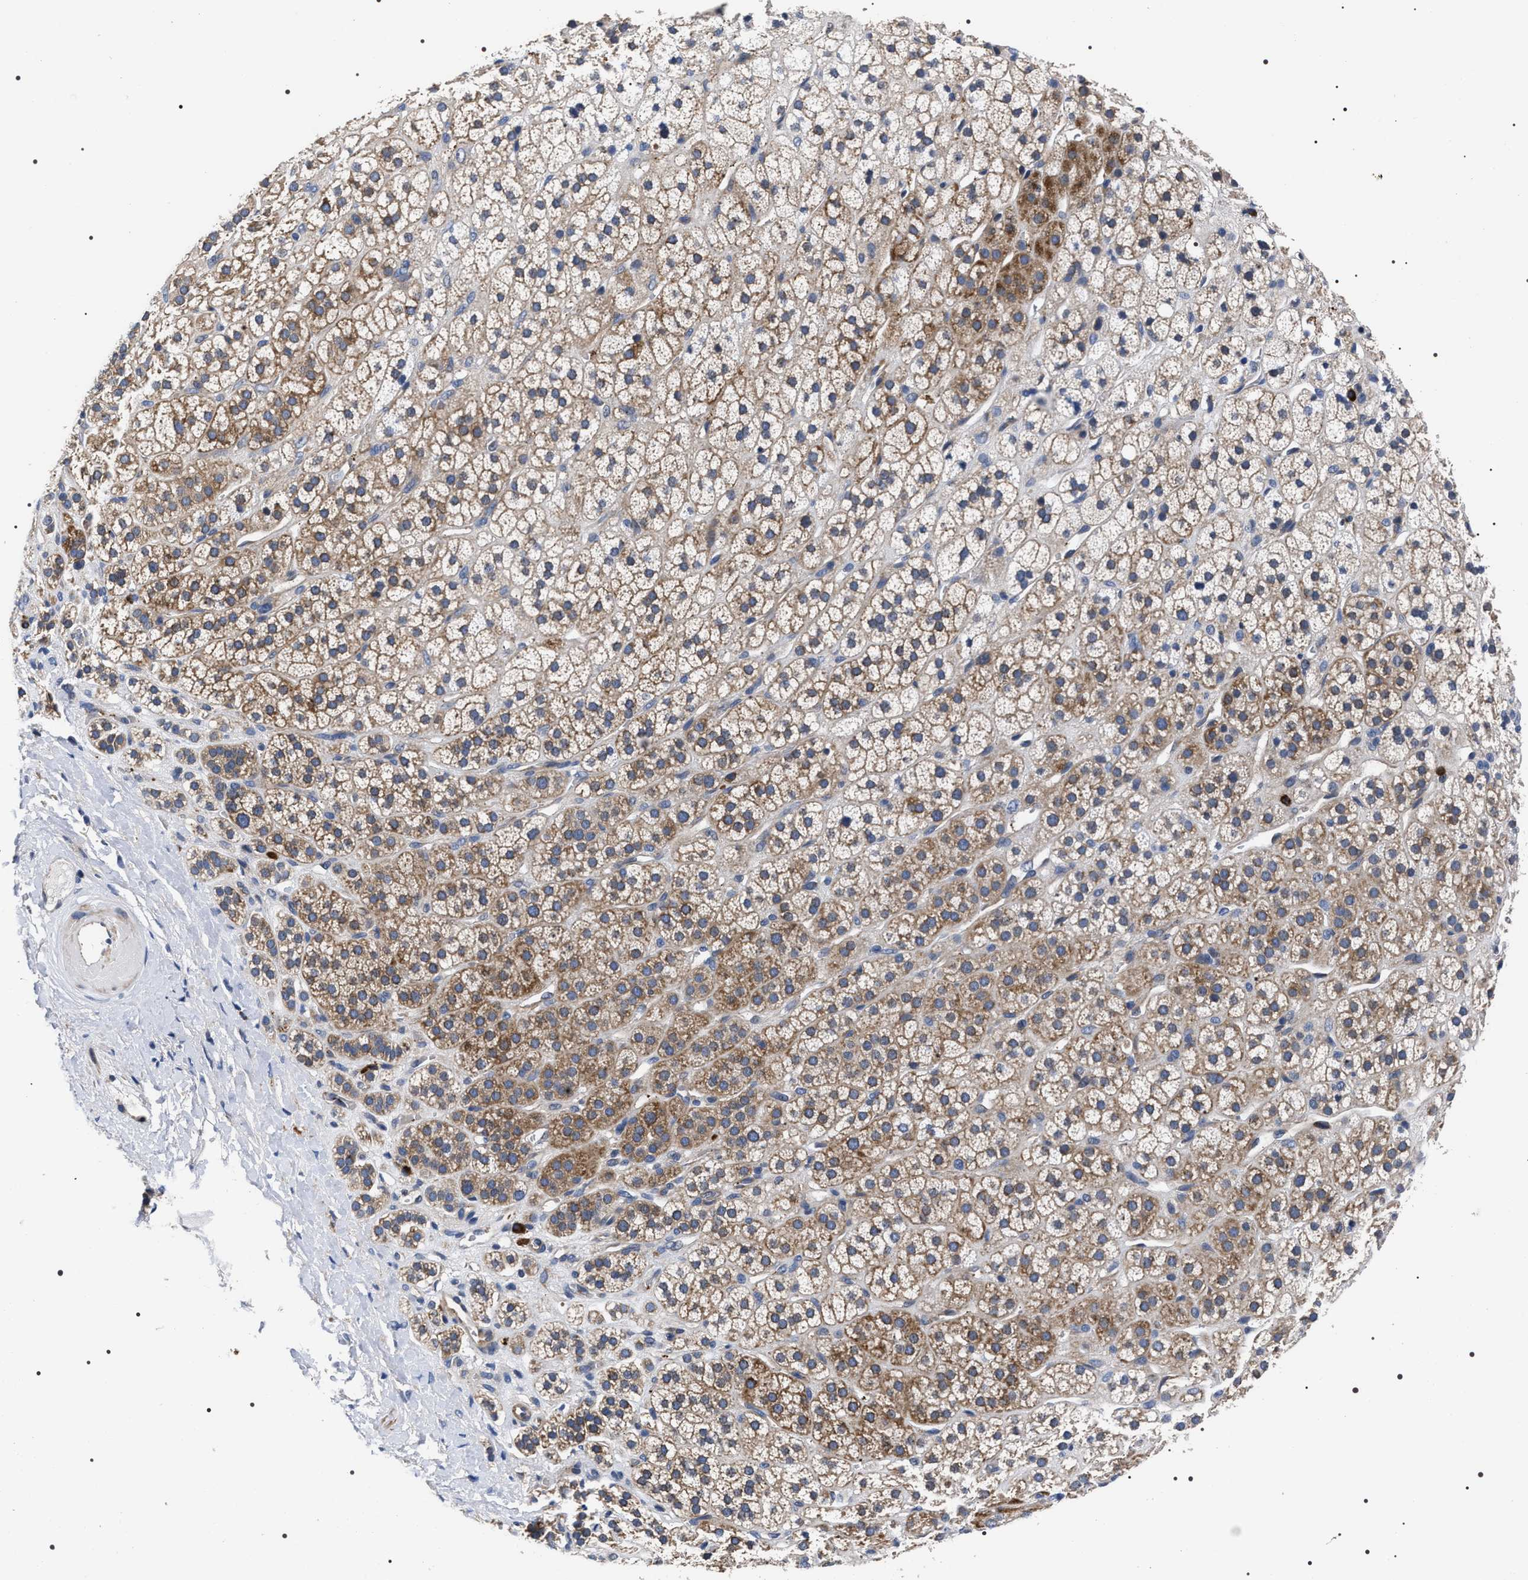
{"staining": {"intensity": "moderate", "quantity": ">75%", "location": "cytoplasmic/membranous"}, "tissue": "adrenal gland", "cell_type": "Glandular cells", "image_type": "normal", "snomed": [{"axis": "morphology", "description": "Normal tissue, NOS"}, {"axis": "topography", "description": "Adrenal gland"}], "caption": "Adrenal gland stained for a protein (brown) reveals moderate cytoplasmic/membranous positive expression in approximately >75% of glandular cells.", "gene": "MIS18A", "patient": {"sex": "male", "age": 56}}